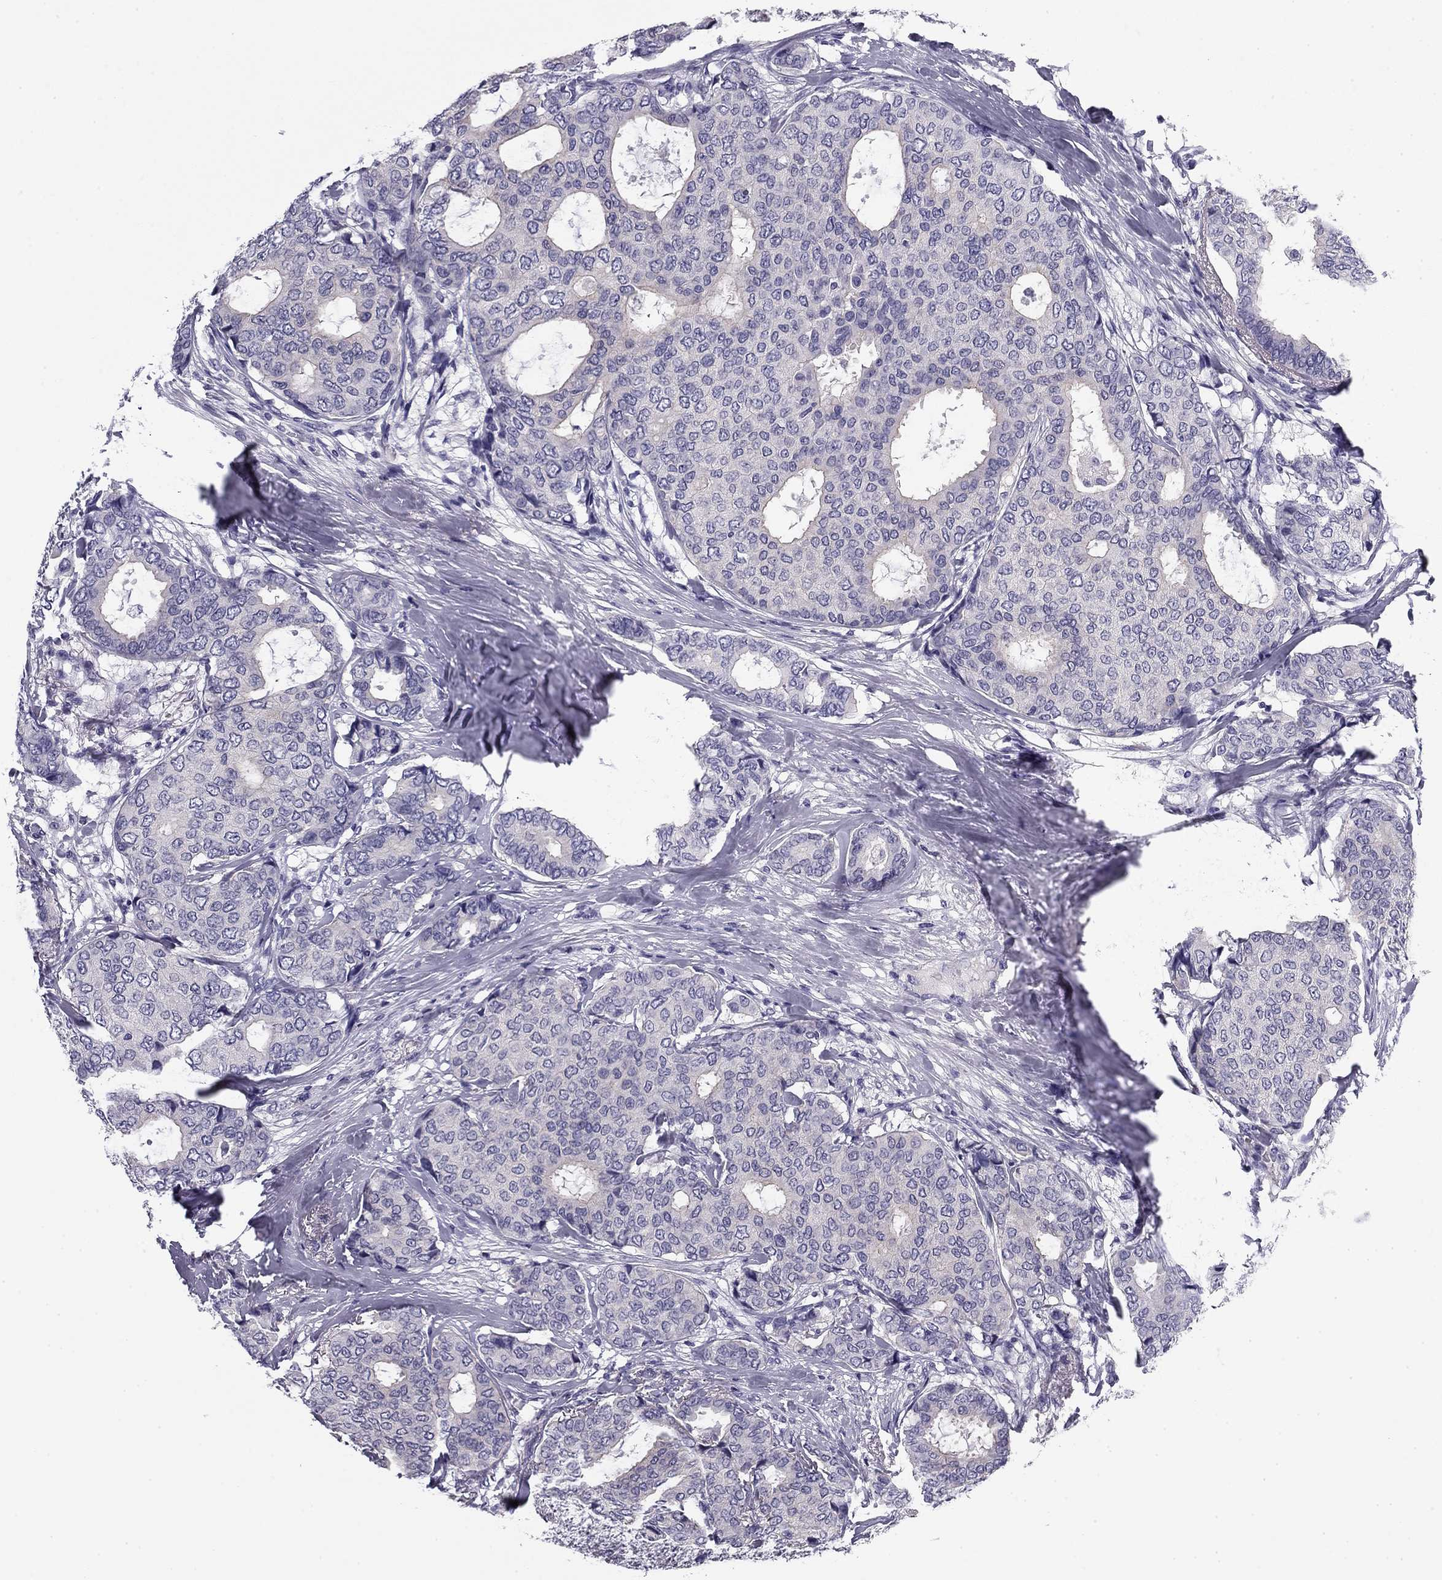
{"staining": {"intensity": "negative", "quantity": "none", "location": "none"}, "tissue": "breast cancer", "cell_type": "Tumor cells", "image_type": "cancer", "snomed": [{"axis": "morphology", "description": "Duct carcinoma"}, {"axis": "topography", "description": "Breast"}], "caption": "Immunohistochemistry photomicrograph of neoplastic tissue: human breast cancer (invasive ductal carcinoma) stained with DAB (3,3'-diaminobenzidine) shows no significant protein expression in tumor cells.", "gene": "FLNC", "patient": {"sex": "female", "age": 75}}